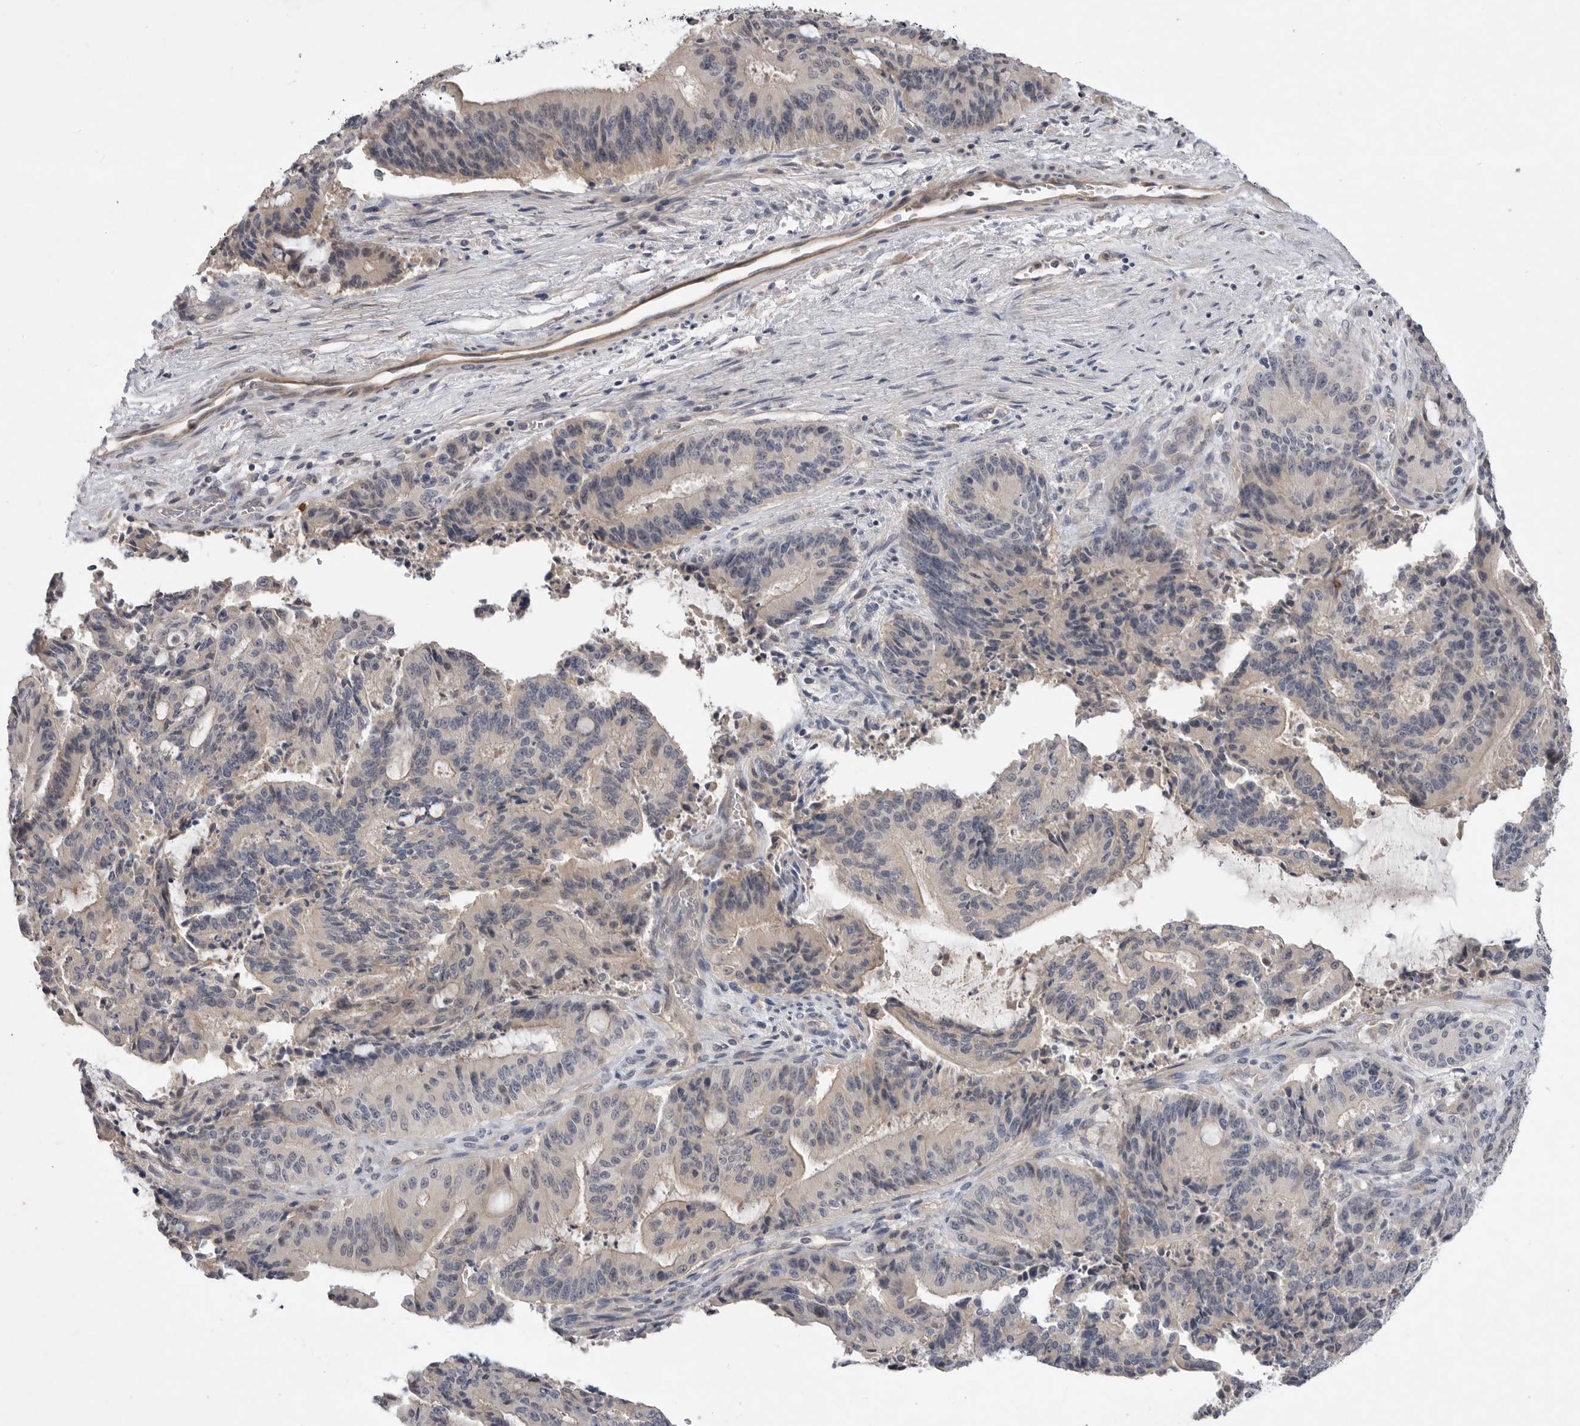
{"staining": {"intensity": "negative", "quantity": "none", "location": "none"}, "tissue": "liver cancer", "cell_type": "Tumor cells", "image_type": "cancer", "snomed": [{"axis": "morphology", "description": "Normal tissue, NOS"}, {"axis": "morphology", "description": "Cholangiocarcinoma"}, {"axis": "topography", "description": "Liver"}, {"axis": "topography", "description": "Peripheral nerve tissue"}], "caption": "Immunohistochemistry (IHC) of liver cholangiocarcinoma displays no expression in tumor cells. (Immunohistochemistry (IHC), brightfield microscopy, high magnification).", "gene": "ITGAD", "patient": {"sex": "female", "age": 73}}